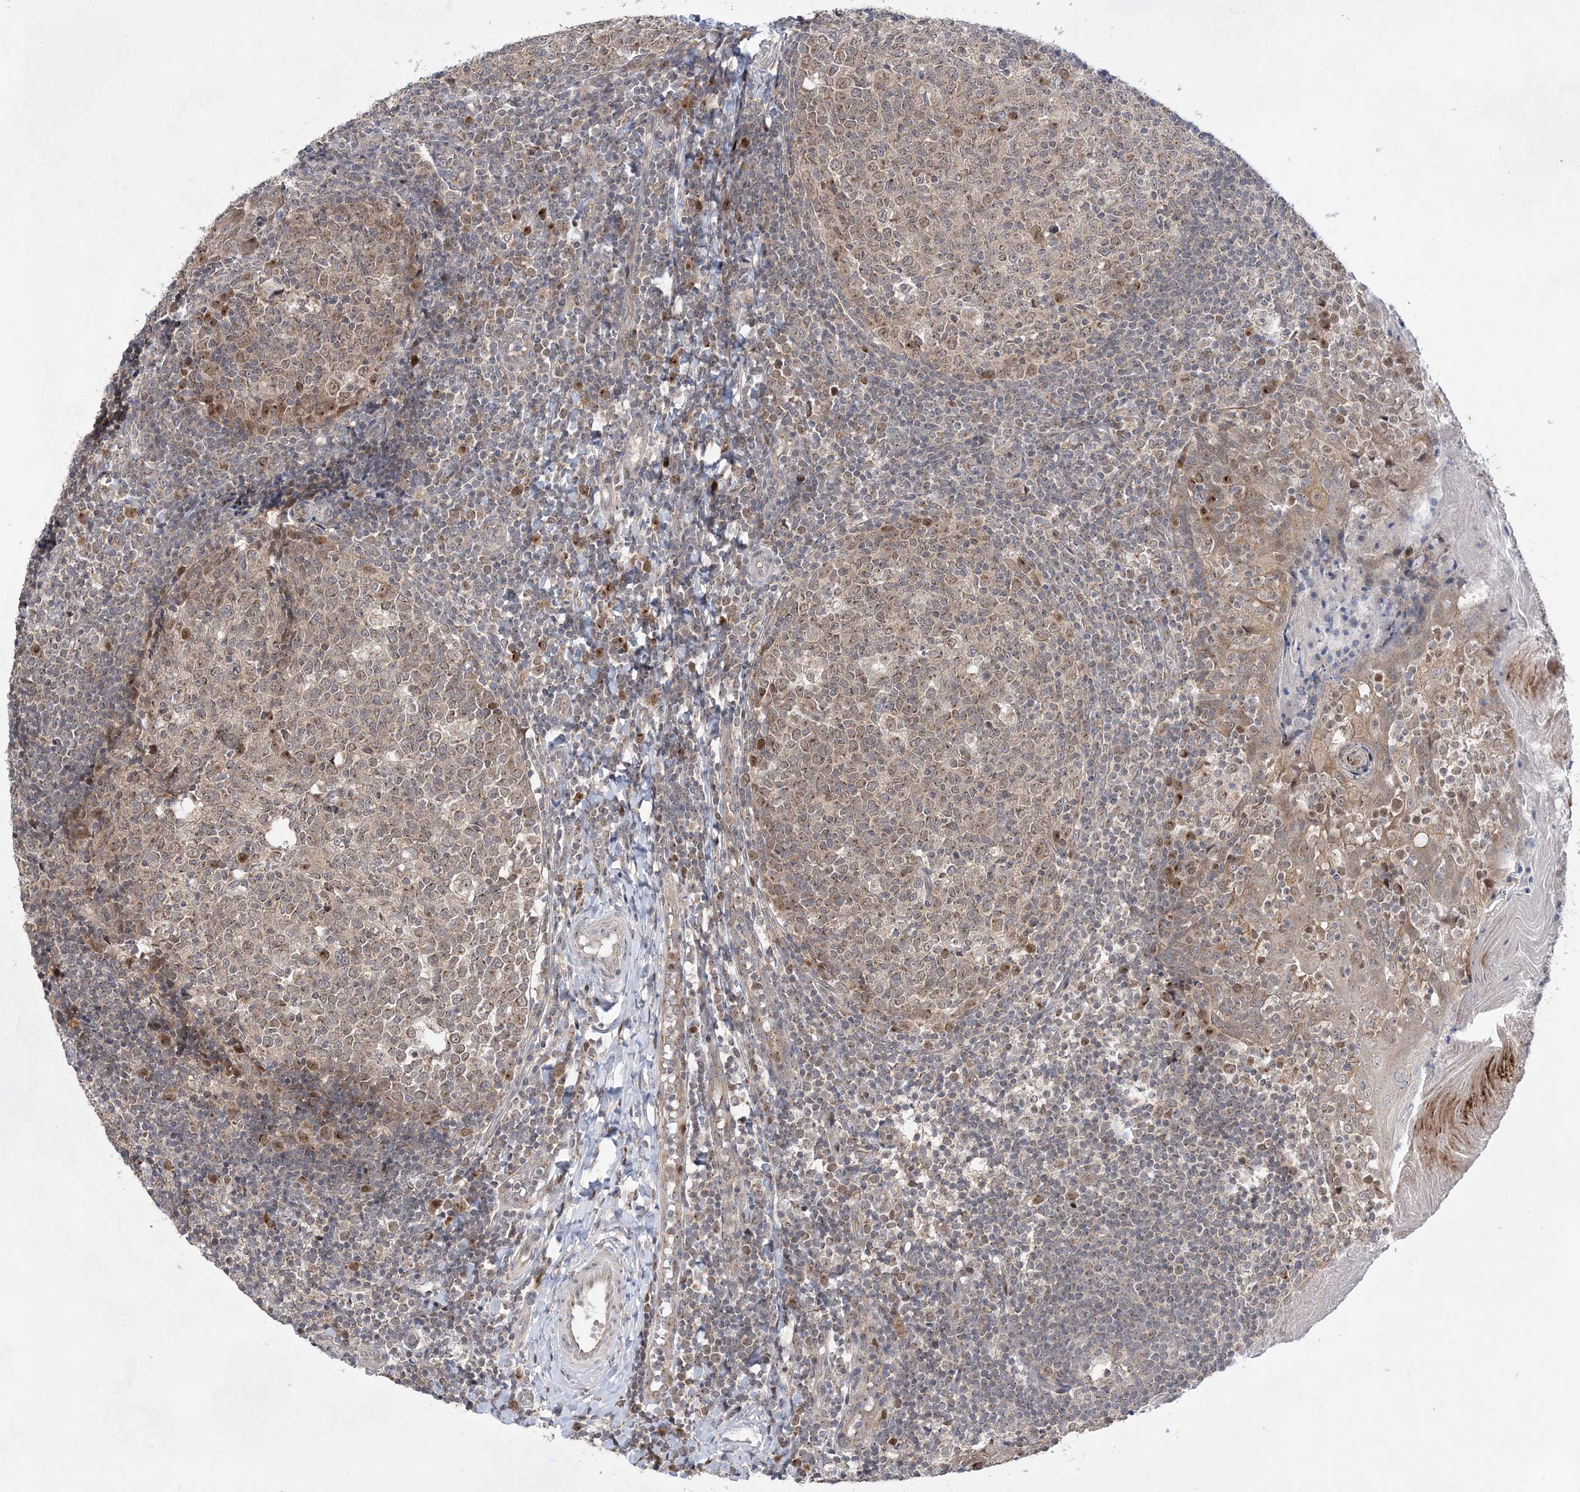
{"staining": {"intensity": "weak", "quantity": "25%-75%", "location": "cytoplasmic/membranous"}, "tissue": "tonsil", "cell_type": "Germinal center cells", "image_type": "normal", "snomed": [{"axis": "morphology", "description": "Normal tissue, NOS"}, {"axis": "topography", "description": "Tonsil"}], "caption": "The image displays staining of unremarkable tonsil, revealing weak cytoplasmic/membranous protein positivity (brown color) within germinal center cells. (DAB (3,3'-diaminobenzidine) IHC with brightfield microscopy, high magnification).", "gene": "ANAPC15", "patient": {"sex": "female", "age": 19}}